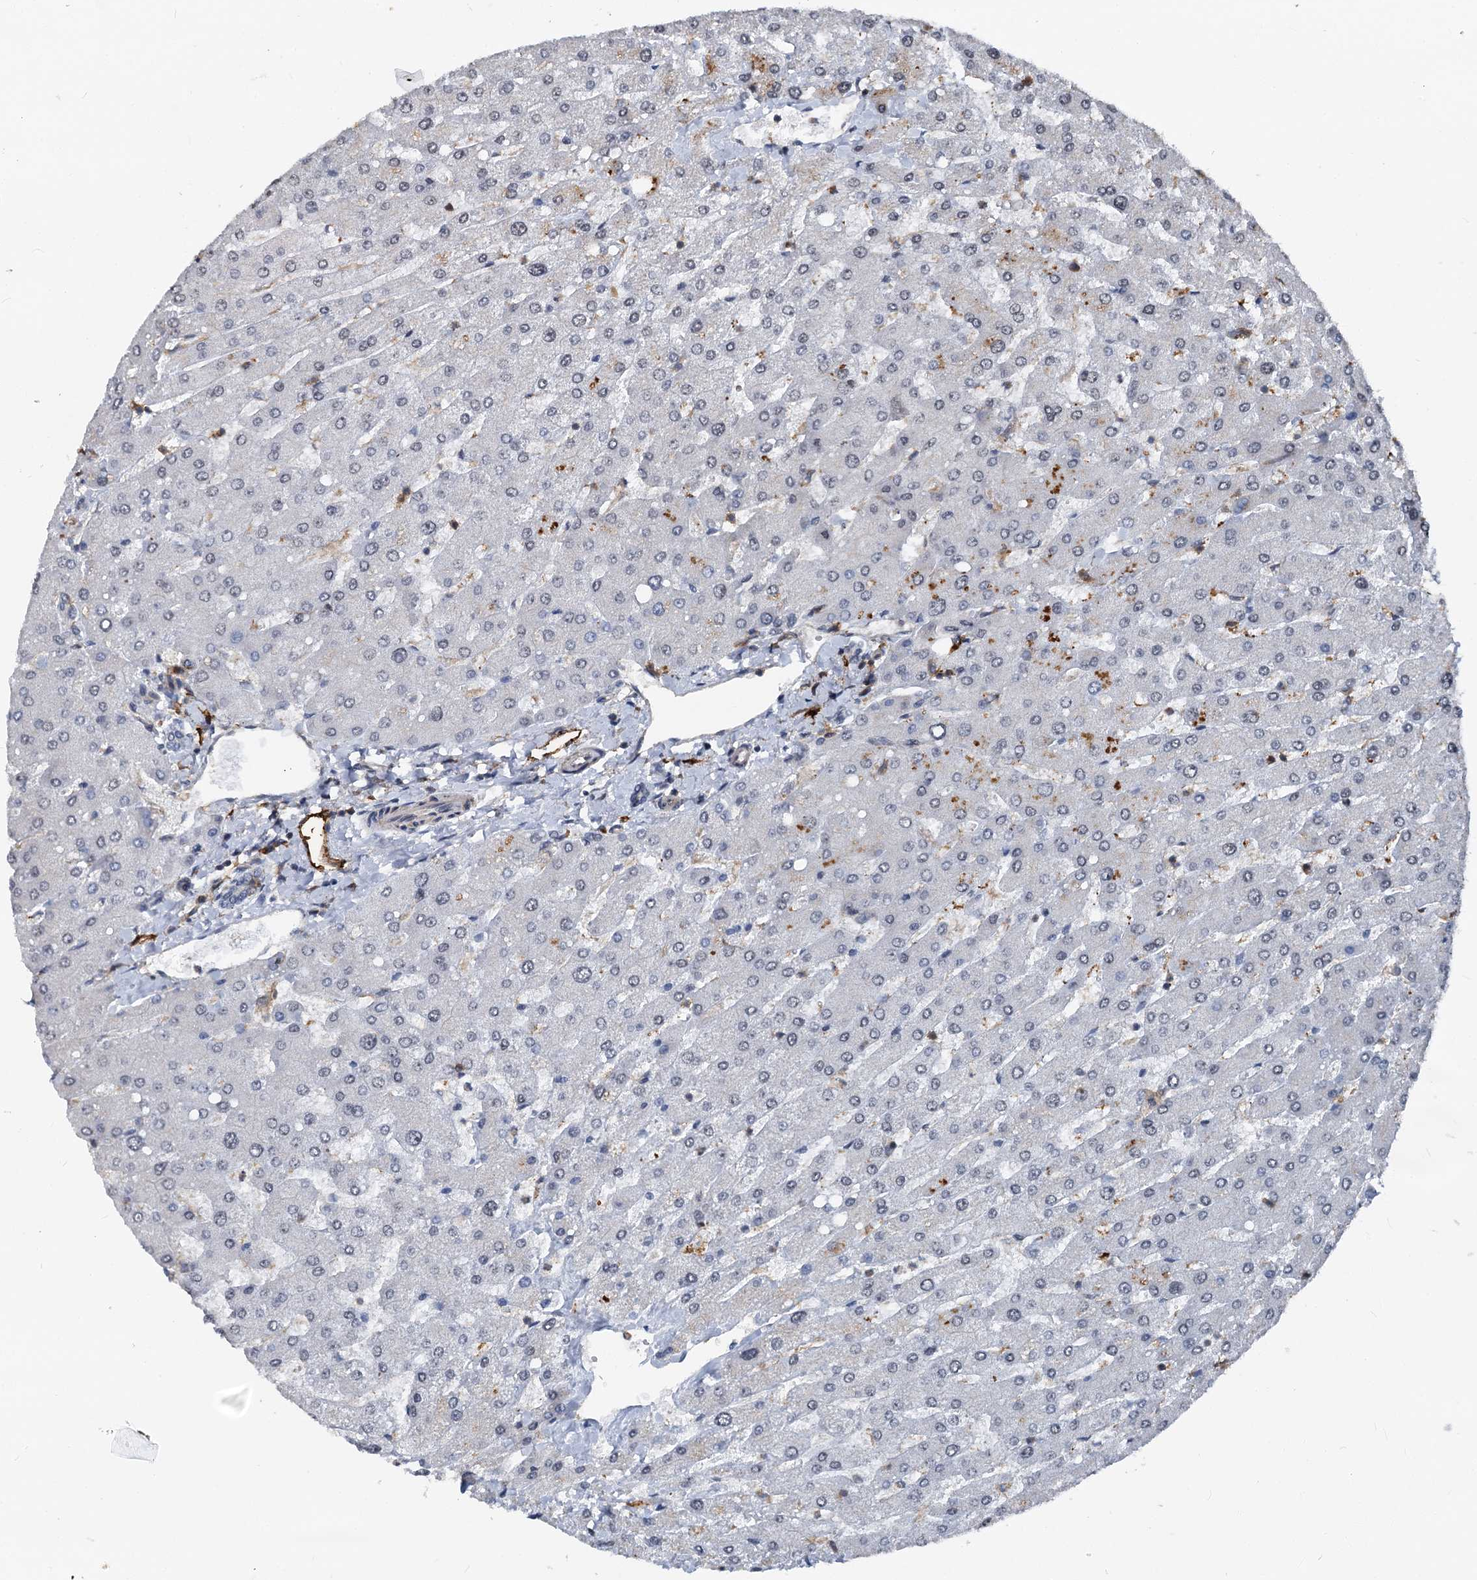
{"staining": {"intensity": "negative", "quantity": "none", "location": "none"}, "tissue": "liver", "cell_type": "Cholangiocytes", "image_type": "normal", "snomed": [{"axis": "morphology", "description": "Normal tissue, NOS"}, {"axis": "topography", "description": "Liver"}], "caption": "Immunohistochemistry (IHC) of normal liver exhibits no positivity in cholangiocytes.", "gene": "PLEKHO2", "patient": {"sex": "male", "age": 55}}